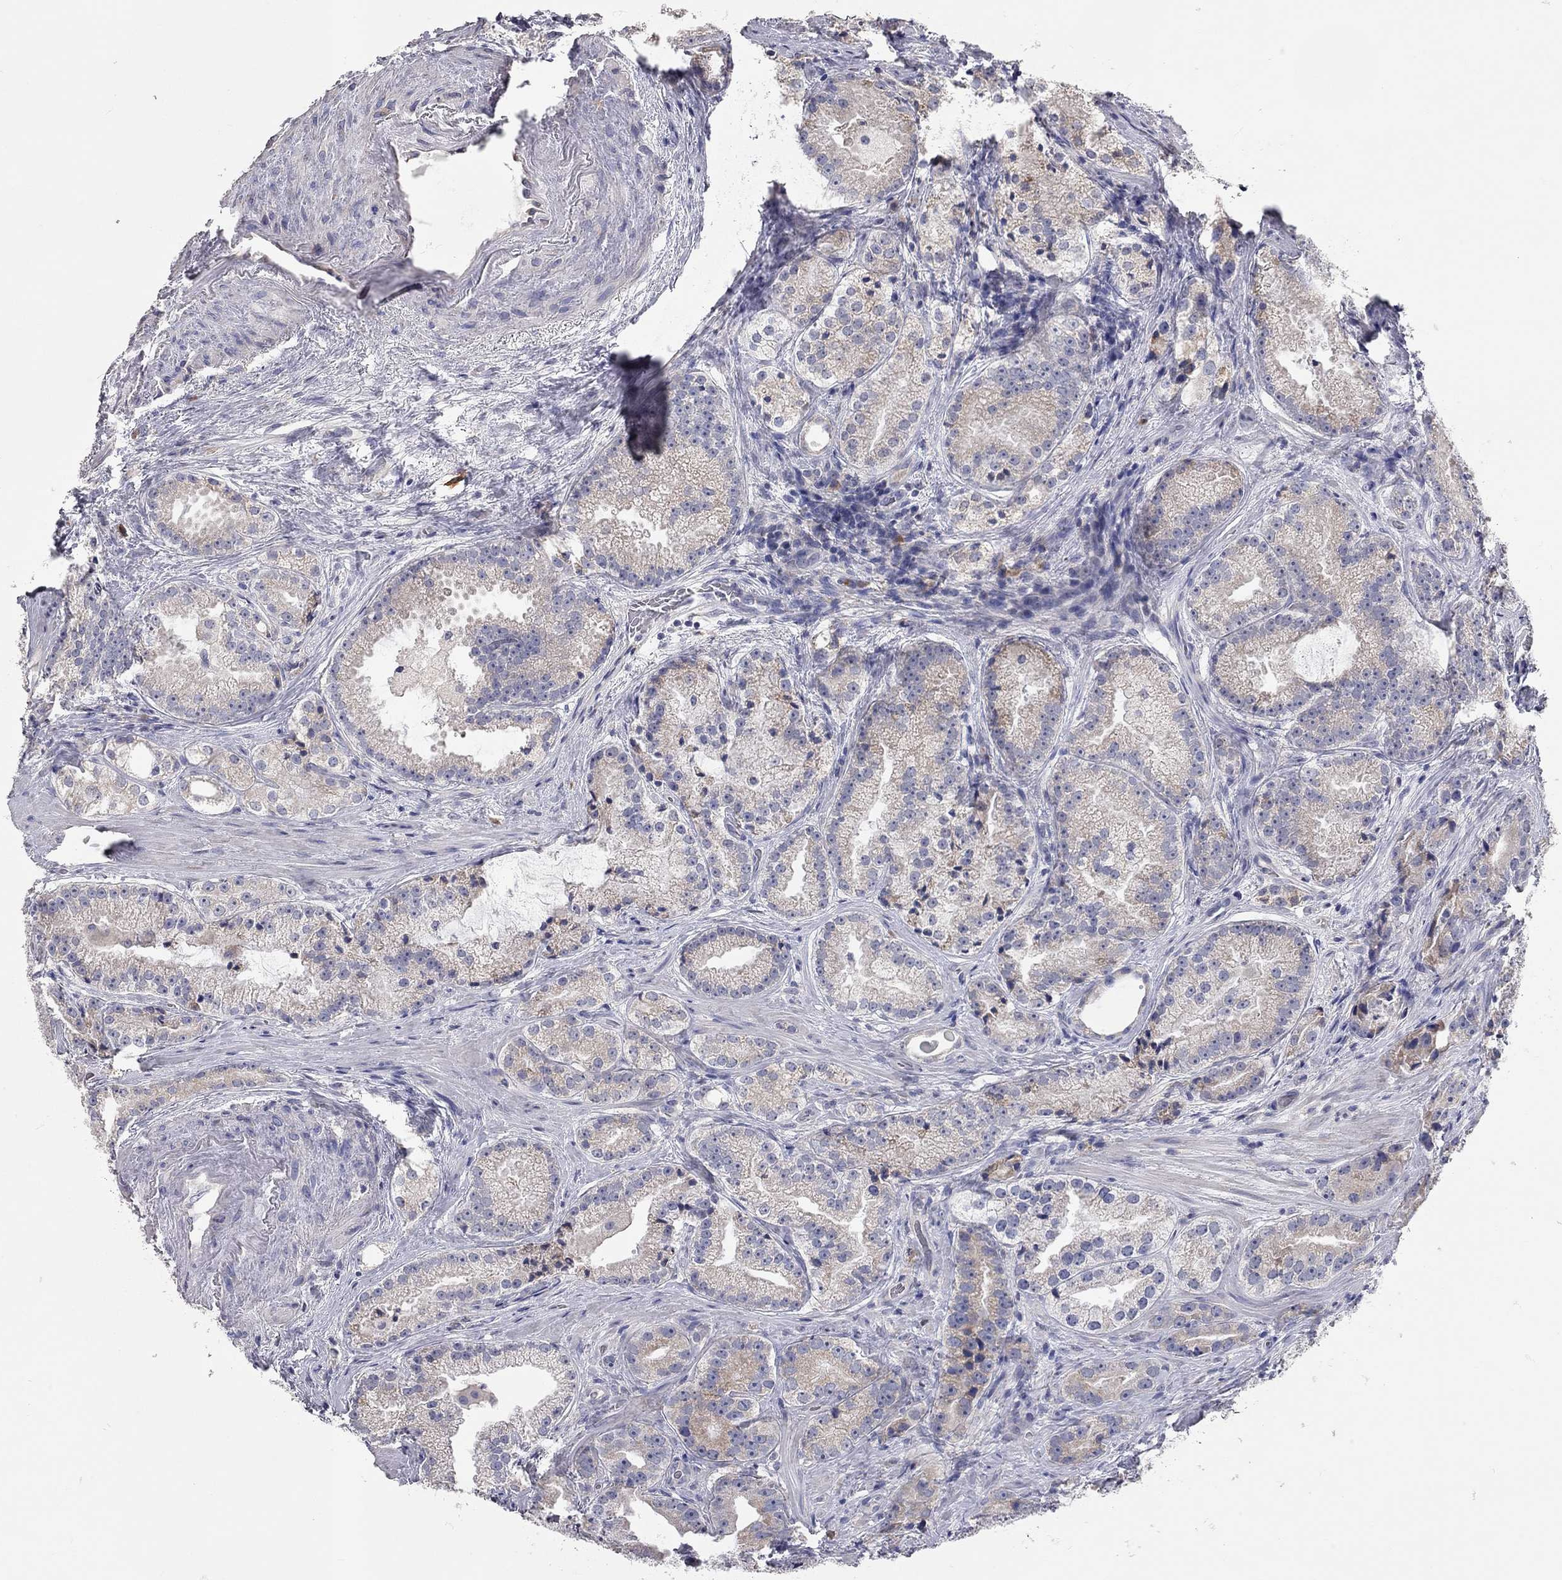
{"staining": {"intensity": "weak", "quantity": "<25%", "location": "cytoplasmic/membranous"}, "tissue": "prostate cancer", "cell_type": "Tumor cells", "image_type": "cancer", "snomed": [{"axis": "morphology", "description": "Adenocarcinoma, NOS"}, {"axis": "morphology", "description": "Adenocarcinoma, High grade"}, {"axis": "topography", "description": "Prostate"}], "caption": "DAB (3,3'-diaminobenzidine) immunohistochemical staining of prostate adenocarcinoma demonstrates no significant staining in tumor cells. (DAB (3,3'-diaminobenzidine) immunohistochemistry (IHC), high magnification).", "gene": "XAGE2", "patient": {"sex": "male", "age": 64}}